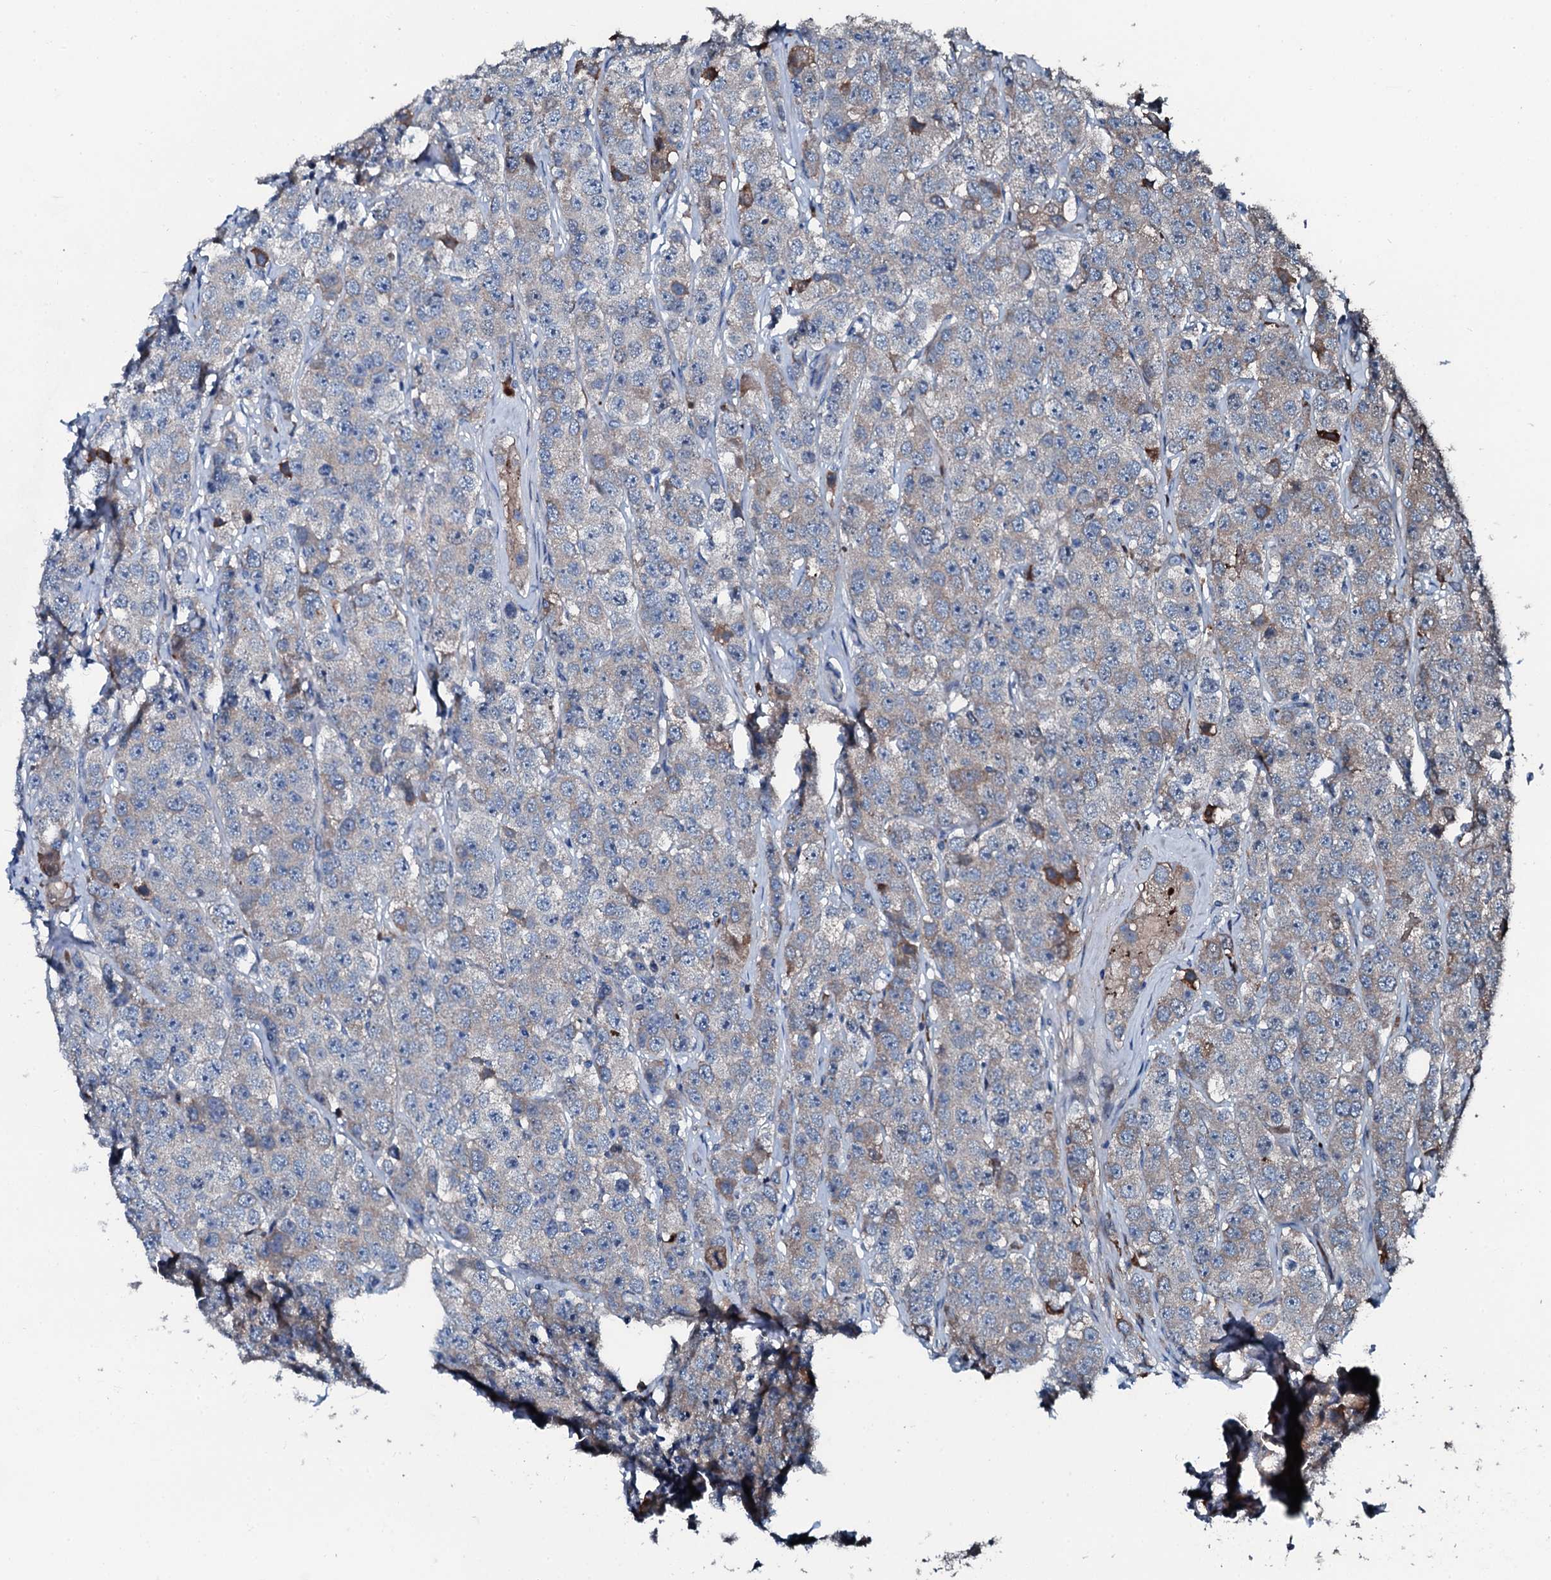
{"staining": {"intensity": "weak", "quantity": "<25%", "location": "cytoplasmic/membranous"}, "tissue": "testis cancer", "cell_type": "Tumor cells", "image_type": "cancer", "snomed": [{"axis": "morphology", "description": "Seminoma, NOS"}, {"axis": "topography", "description": "Testis"}], "caption": "Protein analysis of testis cancer reveals no significant staining in tumor cells.", "gene": "AARS1", "patient": {"sex": "male", "age": 28}}